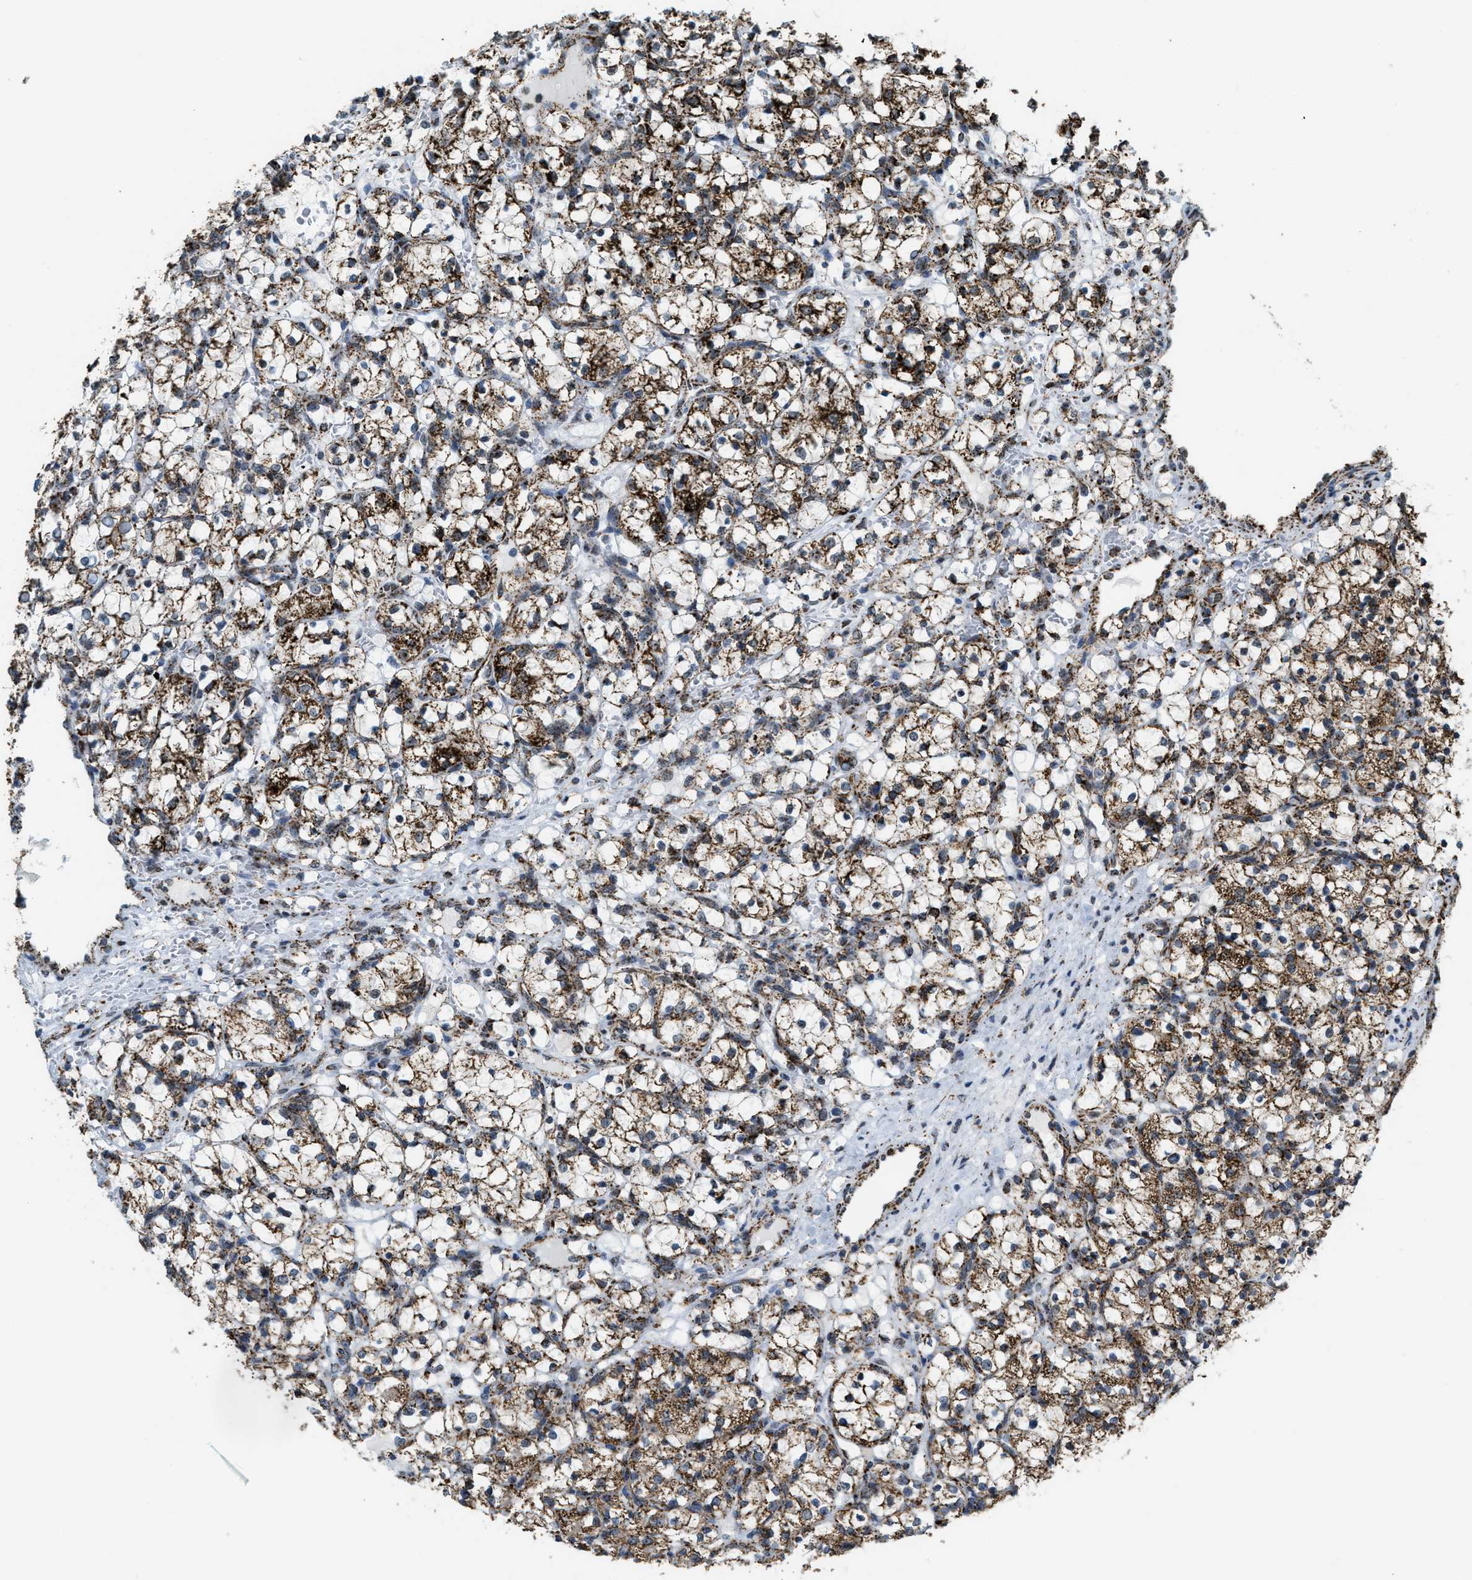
{"staining": {"intensity": "strong", "quantity": ">75%", "location": "cytoplasmic/membranous"}, "tissue": "renal cancer", "cell_type": "Tumor cells", "image_type": "cancer", "snomed": [{"axis": "morphology", "description": "Adenocarcinoma, NOS"}, {"axis": "topography", "description": "Kidney"}], "caption": "The histopathology image exhibits immunohistochemical staining of renal cancer (adenocarcinoma). There is strong cytoplasmic/membranous positivity is identified in approximately >75% of tumor cells. (IHC, brightfield microscopy, high magnification).", "gene": "HIBADH", "patient": {"sex": "female", "age": 69}}